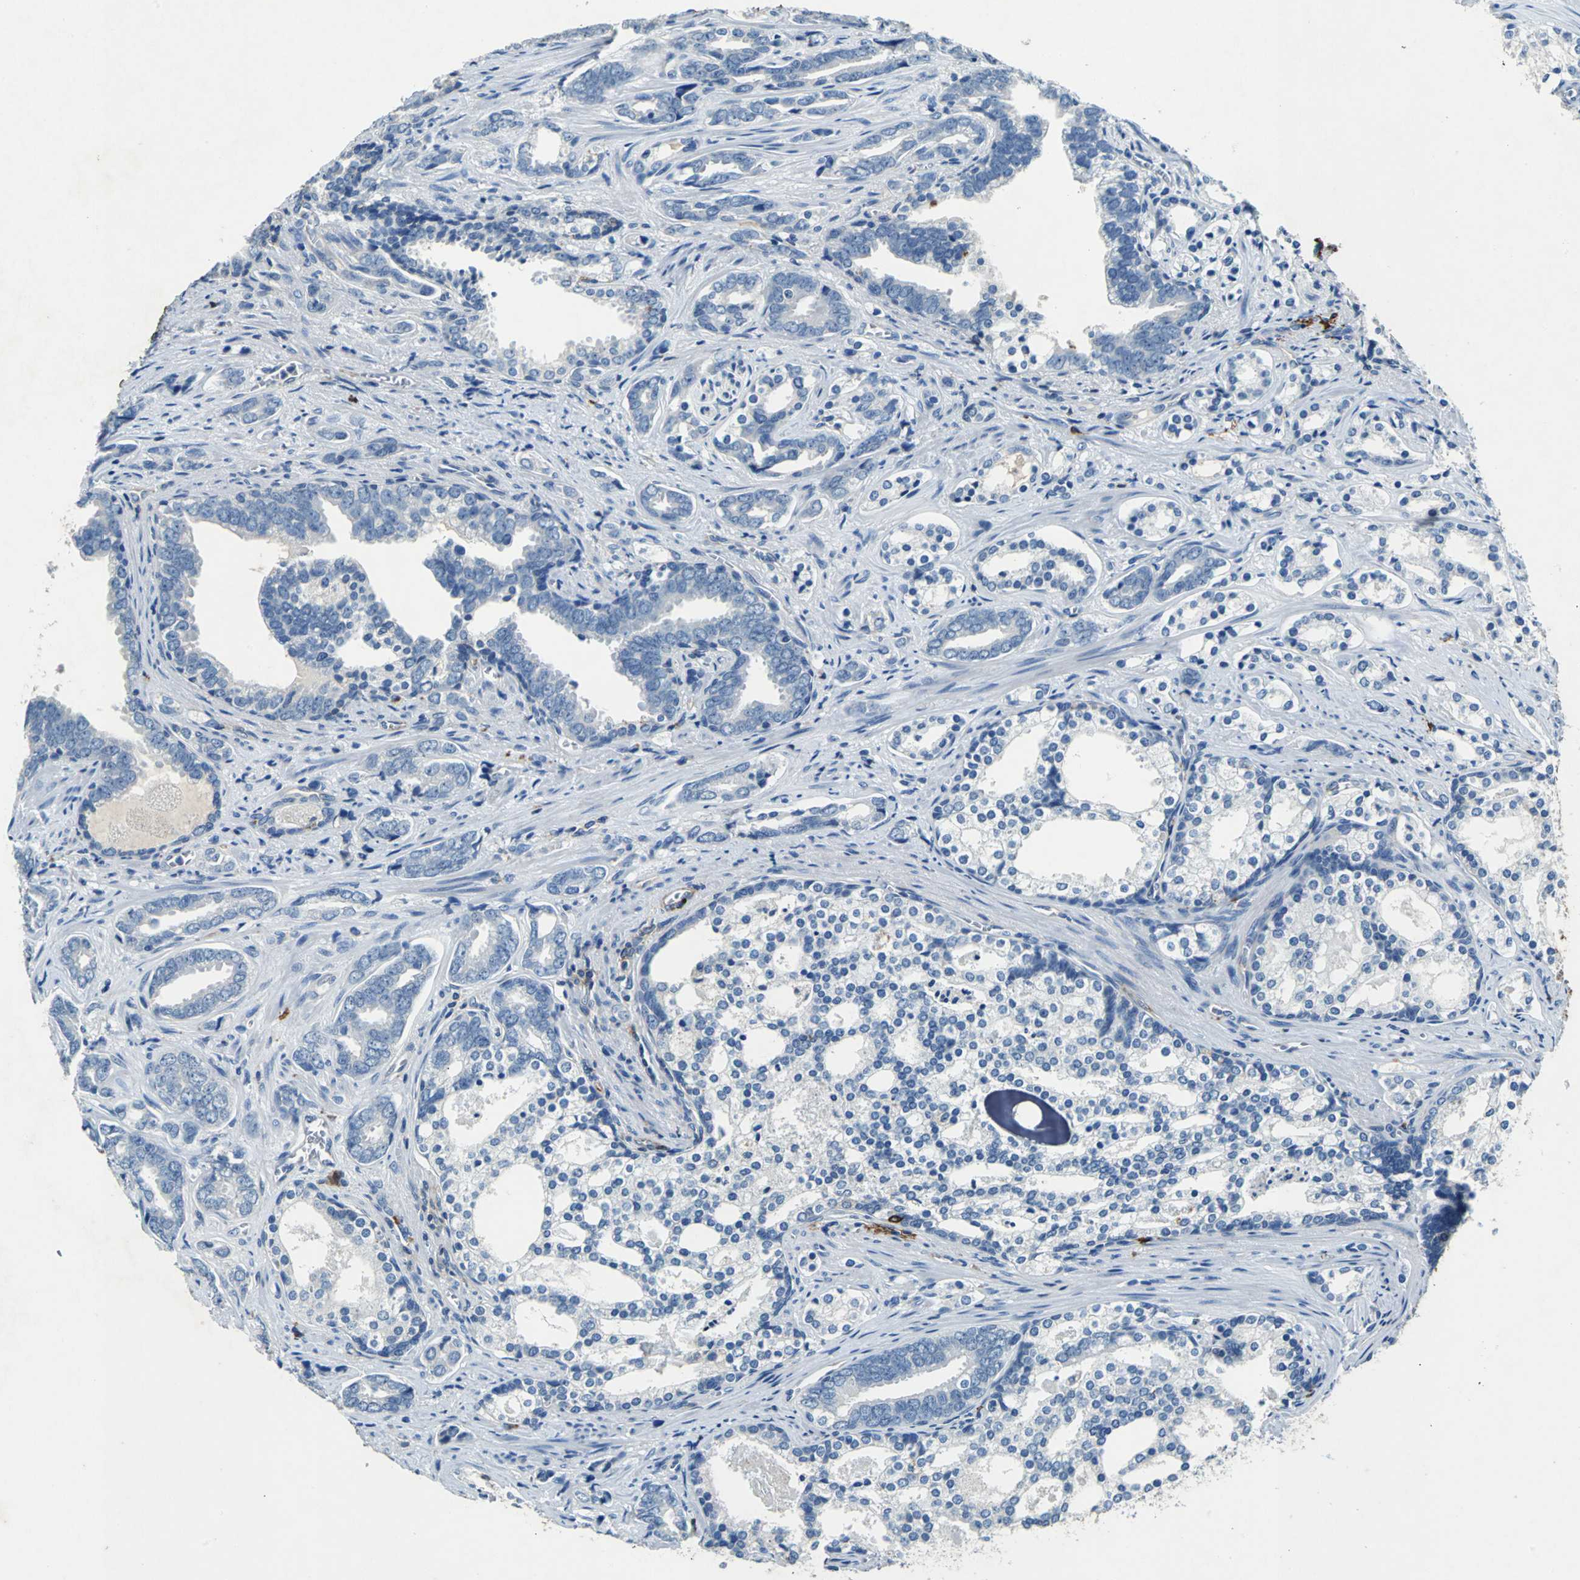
{"staining": {"intensity": "negative", "quantity": "none", "location": "none"}, "tissue": "prostate cancer", "cell_type": "Tumor cells", "image_type": "cancer", "snomed": [{"axis": "morphology", "description": "Adenocarcinoma, Medium grade"}, {"axis": "topography", "description": "Prostate"}], "caption": "Tumor cells are negative for brown protein staining in prostate cancer. (Stains: DAB (3,3'-diaminobenzidine) IHC with hematoxylin counter stain, Microscopy: brightfield microscopy at high magnification).", "gene": "RPS13", "patient": {"sex": "male", "age": 67}}